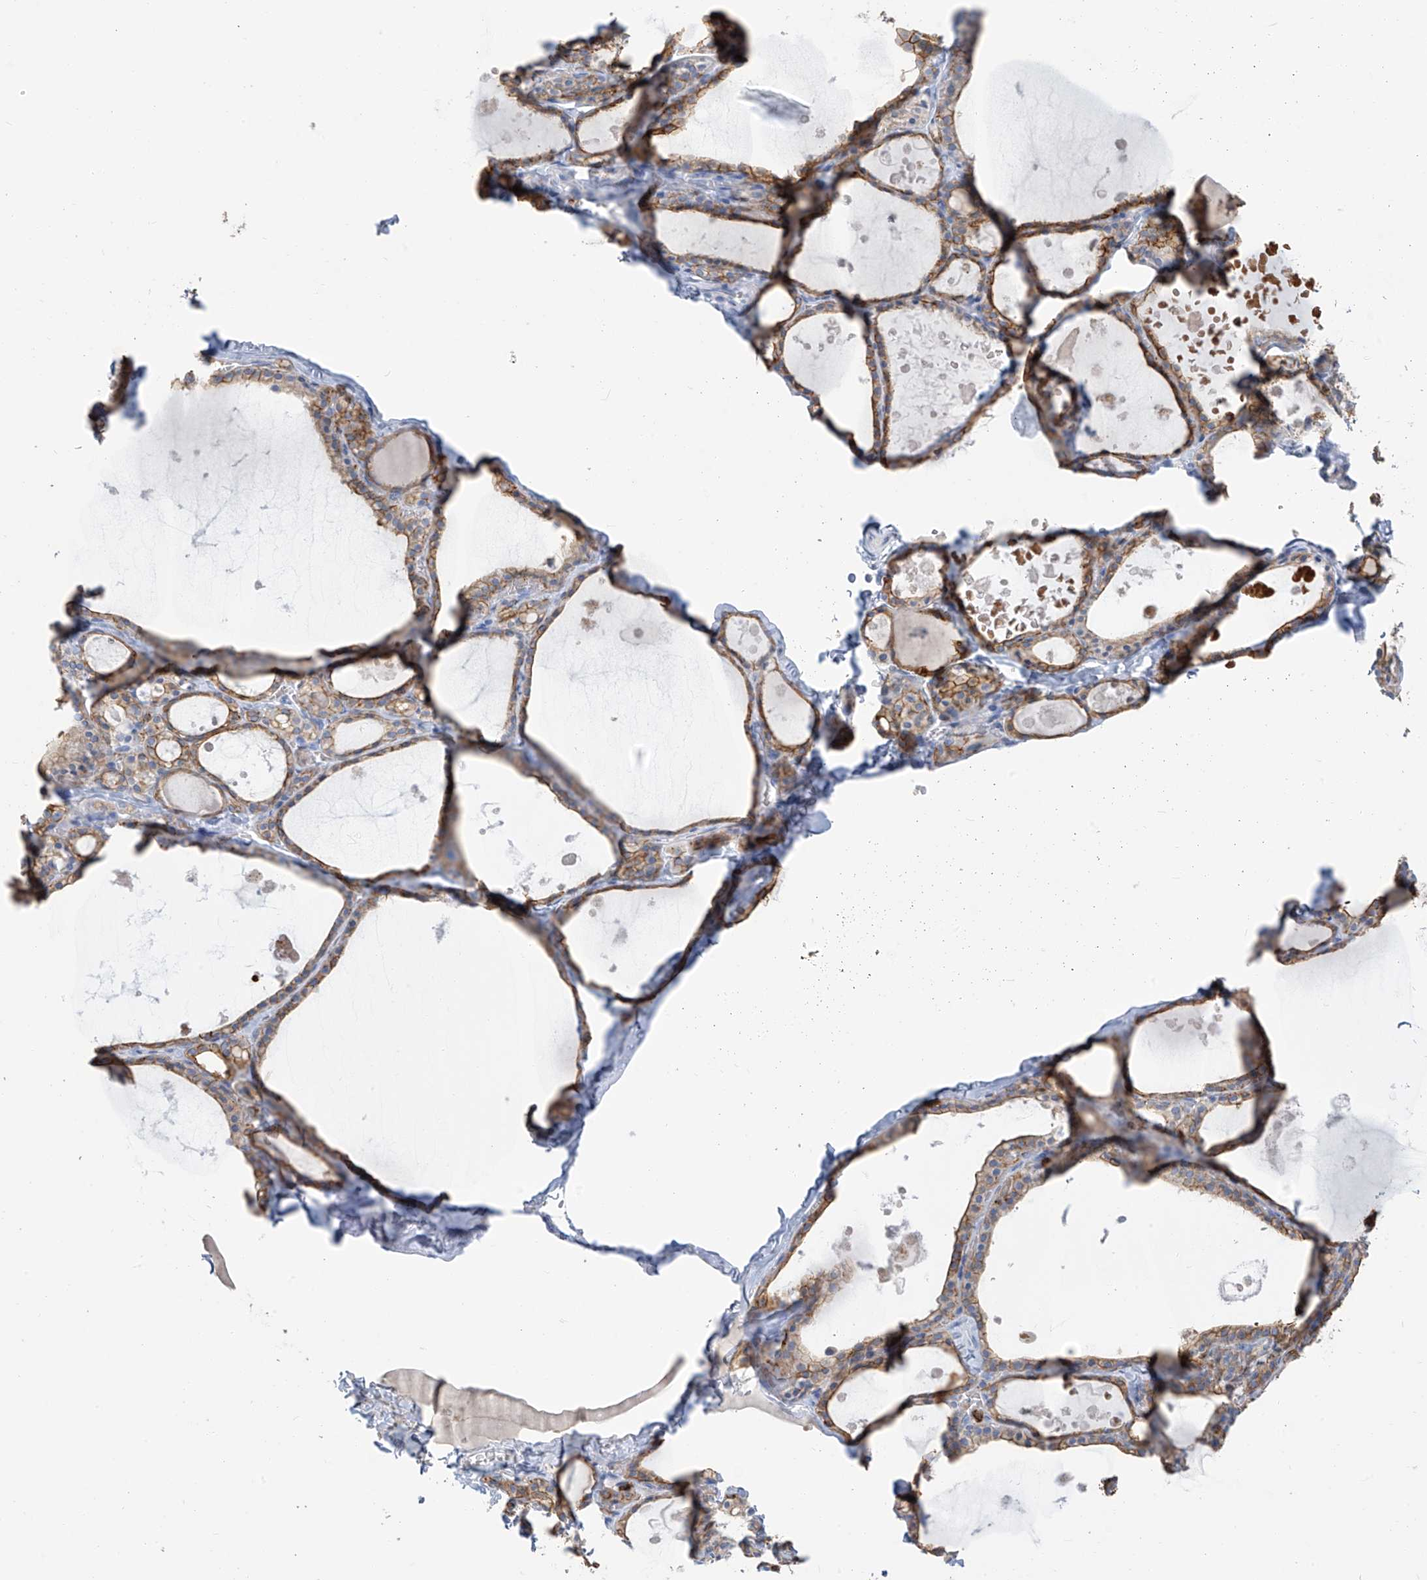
{"staining": {"intensity": "moderate", "quantity": "25%-75%", "location": "cytoplasmic/membranous"}, "tissue": "thyroid gland", "cell_type": "Glandular cells", "image_type": "normal", "snomed": [{"axis": "morphology", "description": "Normal tissue, NOS"}, {"axis": "topography", "description": "Thyroid gland"}], "caption": "Brown immunohistochemical staining in unremarkable human thyroid gland displays moderate cytoplasmic/membranous staining in about 25%-75% of glandular cells. (DAB (3,3'-diaminobenzidine) IHC, brown staining for protein, blue staining for nuclei).", "gene": "PAFAH1B3", "patient": {"sex": "male", "age": 56}}